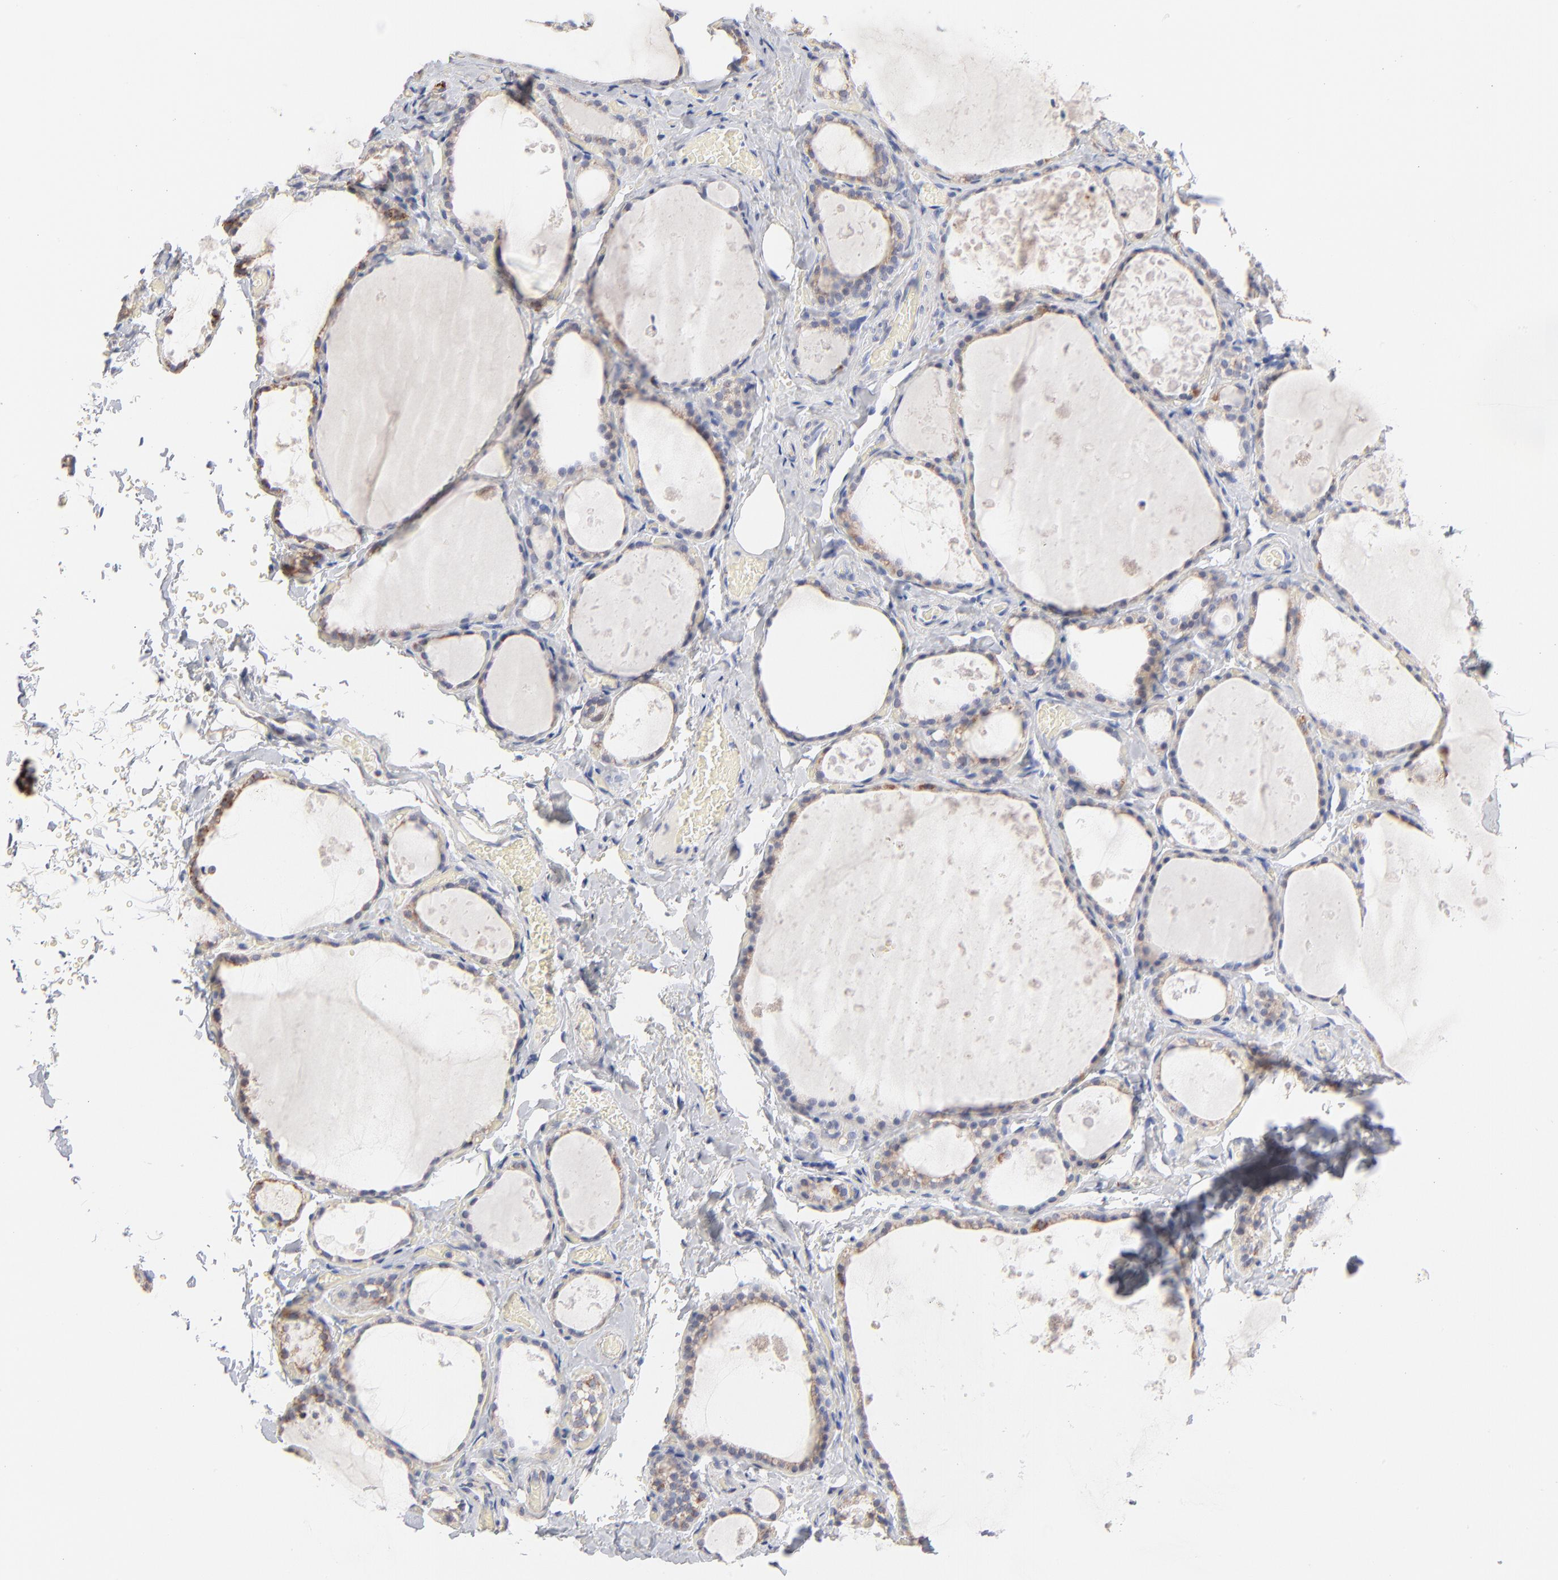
{"staining": {"intensity": "moderate", "quantity": "25%-75%", "location": "cytoplasmic/membranous"}, "tissue": "thyroid gland", "cell_type": "Glandular cells", "image_type": "normal", "snomed": [{"axis": "morphology", "description": "Normal tissue, NOS"}, {"axis": "topography", "description": "Thyroid gland"}], "caption": "Moderate cytoplasmic/membranous expression for a protein is present in approximately 25%-75% of glandular cells of unremarkable thyroid gland using immunohistochemistry.", "gene": "MRPL58", "patient": {"sex": "male", "age": 61}}